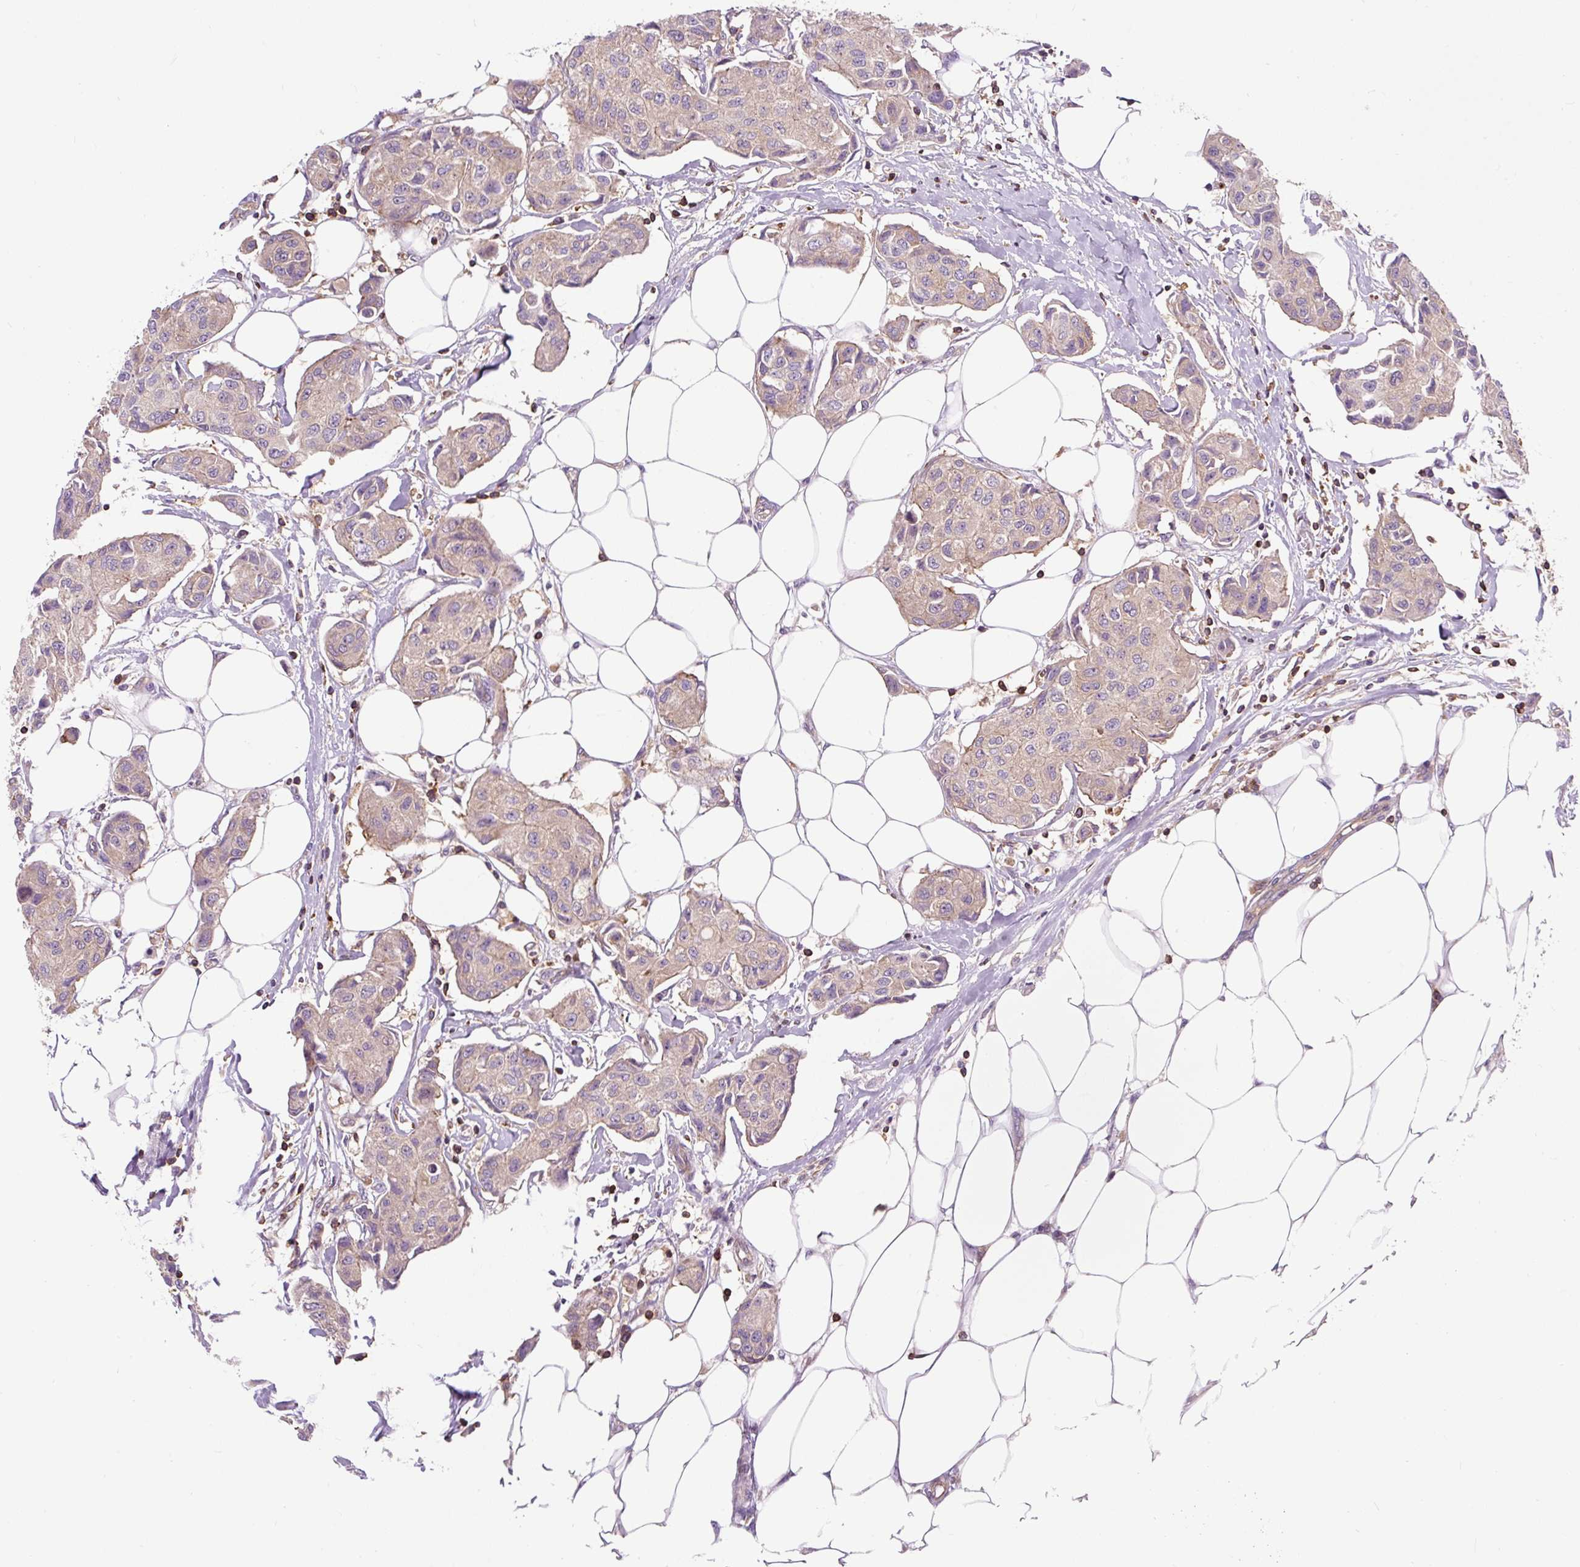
{"staining": {"intensity": "weak", "quantity": ">75%", "location": "cytoplasmic/membranous"}, "tissue": "breast cancer", "cell_type": "Tumor cells", "image_type": "cancer", "snomed": [{"axis": "morphology", "description": "Duct carcinoma"}, {"axis": "topography", "description": "Breast"}, {"axis": "topography", "description": "Lymph node"}], "caption": "DAB (3,3'-diaminobenzidine) immunohistochemical staining of human infiltrating ductal carcinoma (breast) exhibits weak cytoplasmic/membranous protein expression in approximately >75% of tumor cells.", "gene": "CISD3", "patient": {"sex": "female", "age": 80}}